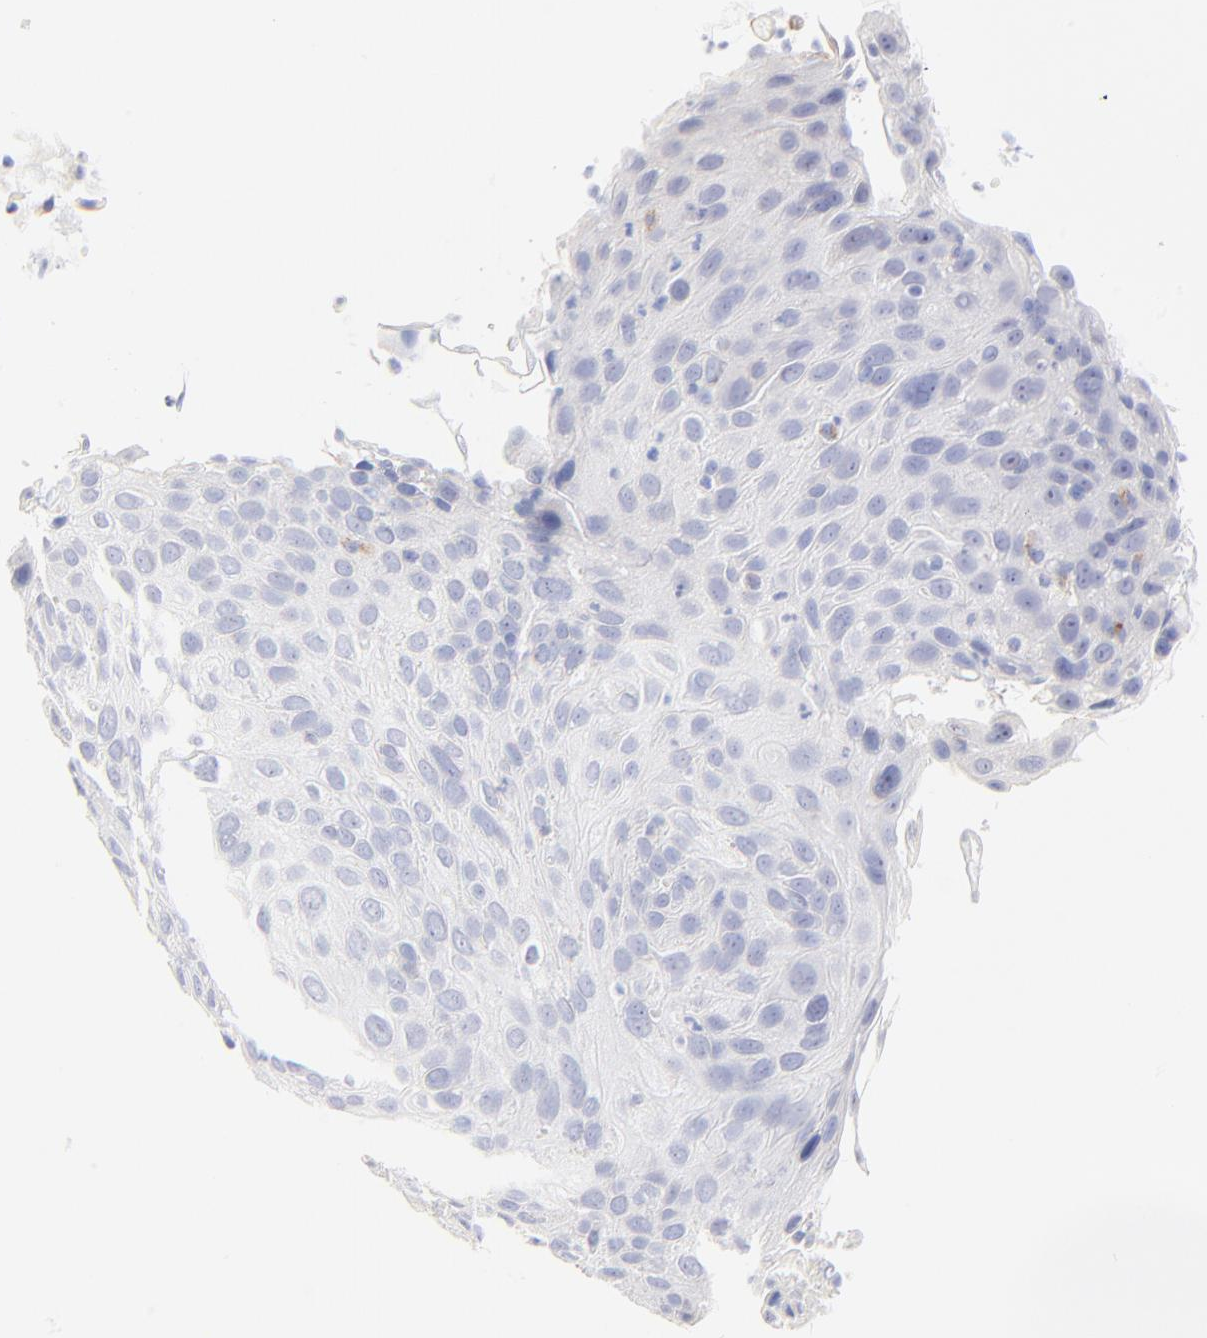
{"staining": {"intensity": "negative", "quantity": "none", "location": "none"}, "tissue": "skin cancer", "cell_type": "Tumor cells", "image_type": "cancer", "snomed": [{"axis": "morphology", "description": "Squamous cell carcinoma, NOS"}, {"axis": "topography", "description": "Skin"}], "caption": "A micrograph of skin squamous cell carcinoma stained for a protein exhibits no brown staining in tumor cells. The staining was performed using DAB to visualize the protein expression in brown, while the nuclei were stained in blue with hematoxylin (Magnification: 20x).", "gene": "SULT4A1", "patient": {"sex": "male", "age": 87}}